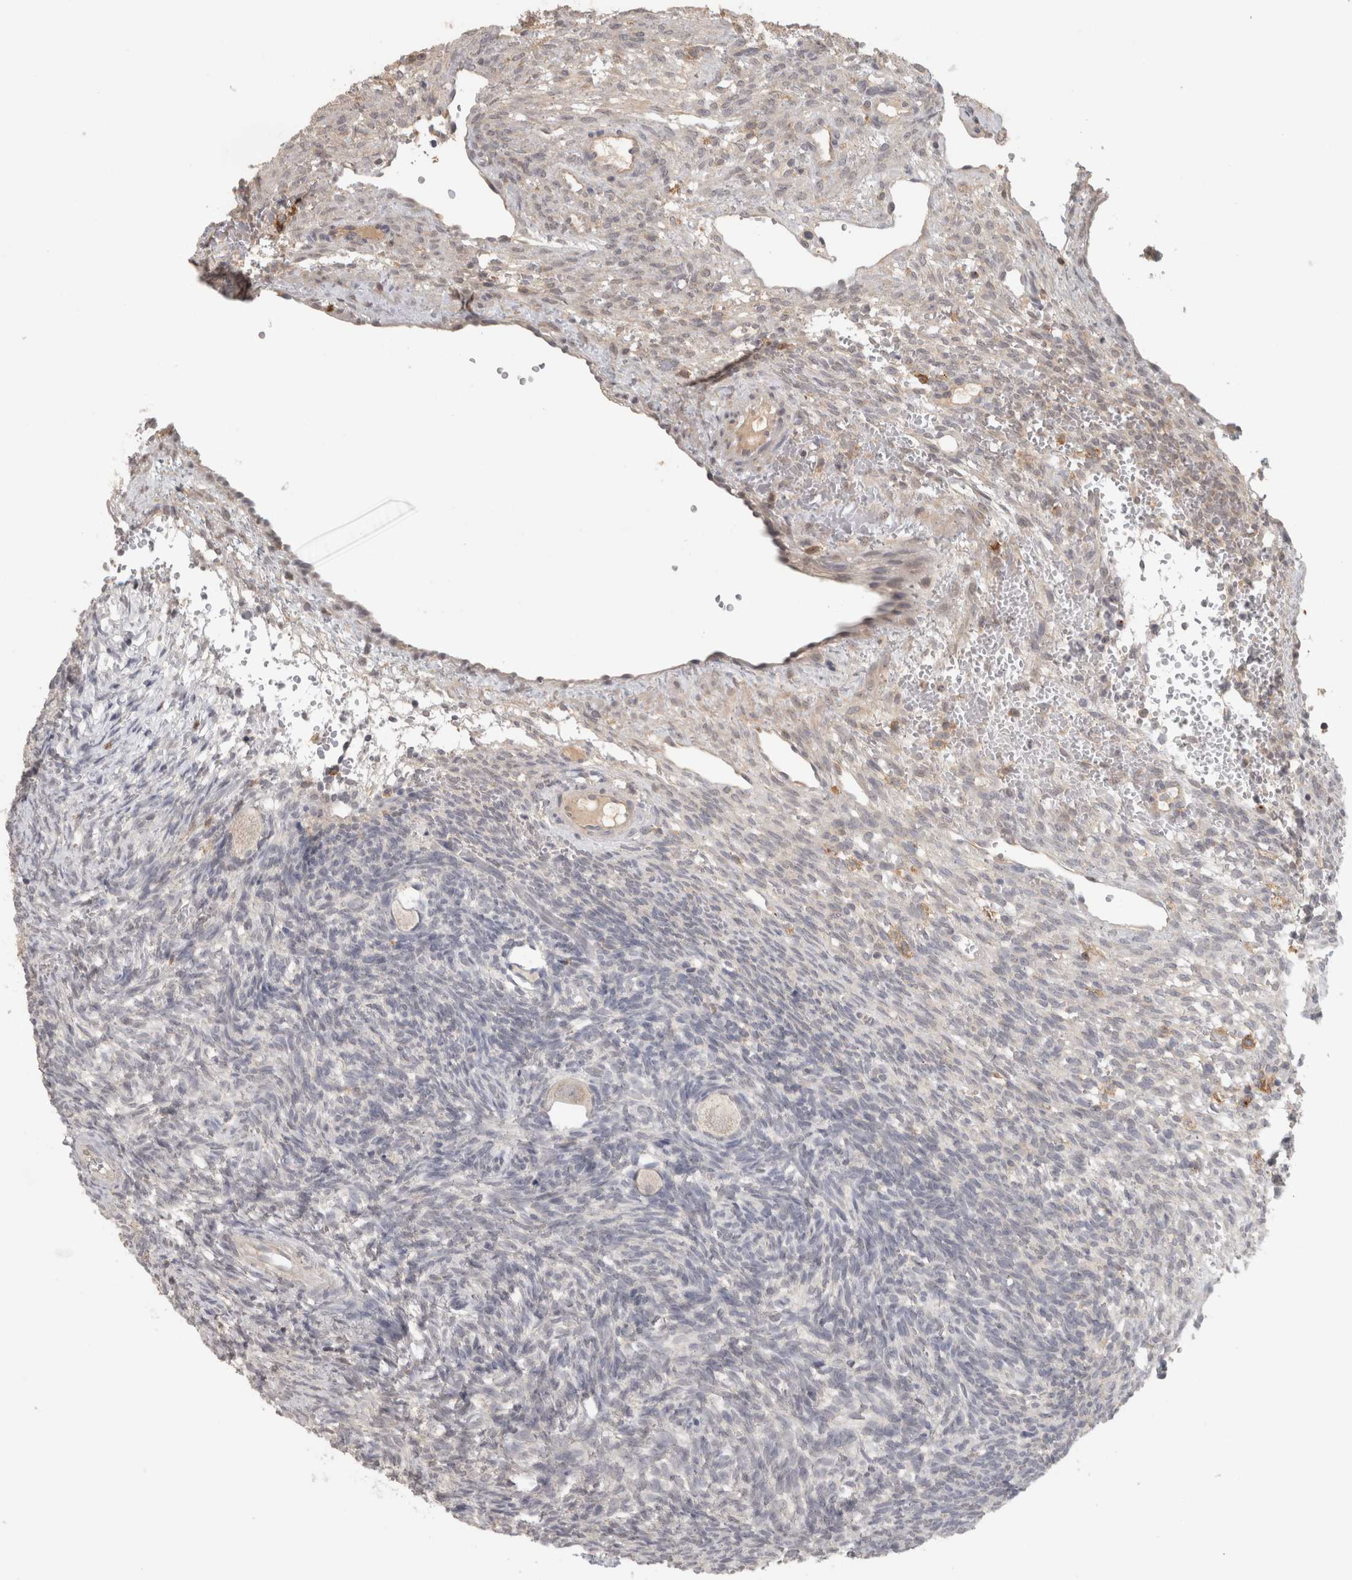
{"staining": {"intensity": "negative", "quantity": "none", "location": "none"}, "tissue": "ovary", "cell_type": "Follicle cells", "image_type": "normal", "snomed": [{"axis": "morphology", "description": "Normal tissue, NOS"}, {"axis": "topography", "description": "Ovary"}], "caption": "This histopathology image is of benign ovary stained with immunohistochemistry to label a protein in brown with the nuclei are counter-stained blue. There is no expression in follicle cells.", "gene": "HAVCR2", "patient": {"sex": "female", "age": 34}}